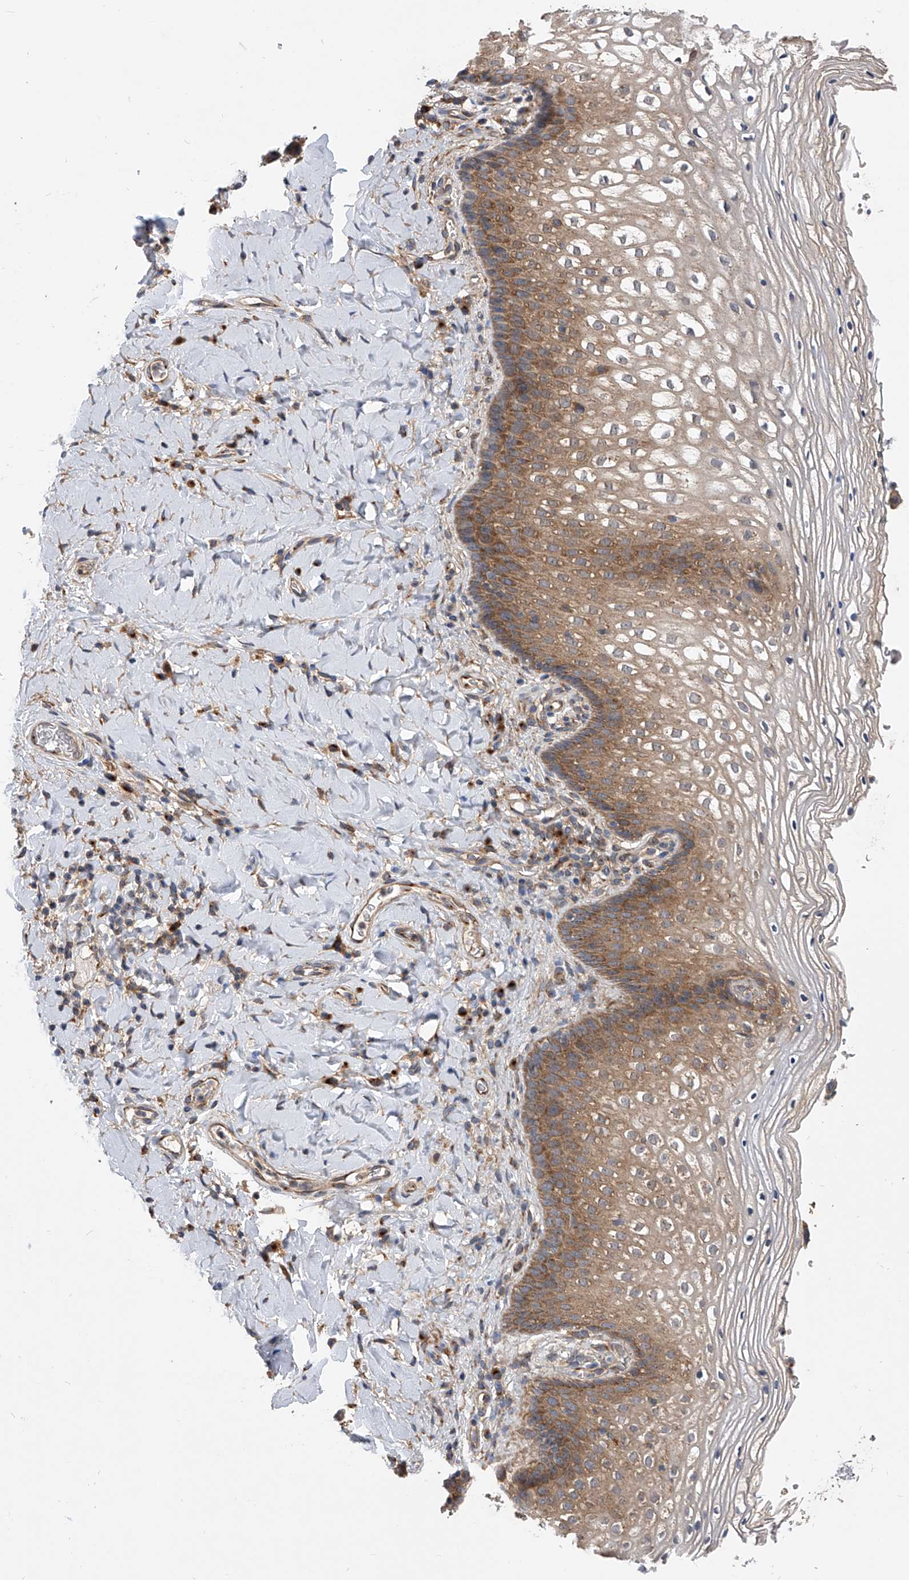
{"staining": {"intensity": "moderate", "quantity": "25%-75%", "location": "cytoplasmic/membranous"}, "tissue": "vagina", "cell_type": "Squamous epithelial cells", "image_type": "normal", "snomed": [{"axis": "morphology", "description": "Normal tissue, NOS"}, {"axis": "topography", "description": "Vagina"}], "caption": "Squamous epithelial cells display medium levels of moderate cytoplasmic/membranous expression in about 25%-75% of cells in normal vagina. Nuclei are stained in blue.", "gene": "CFAP410", "patient": {"sex": "female", "age": 60}}